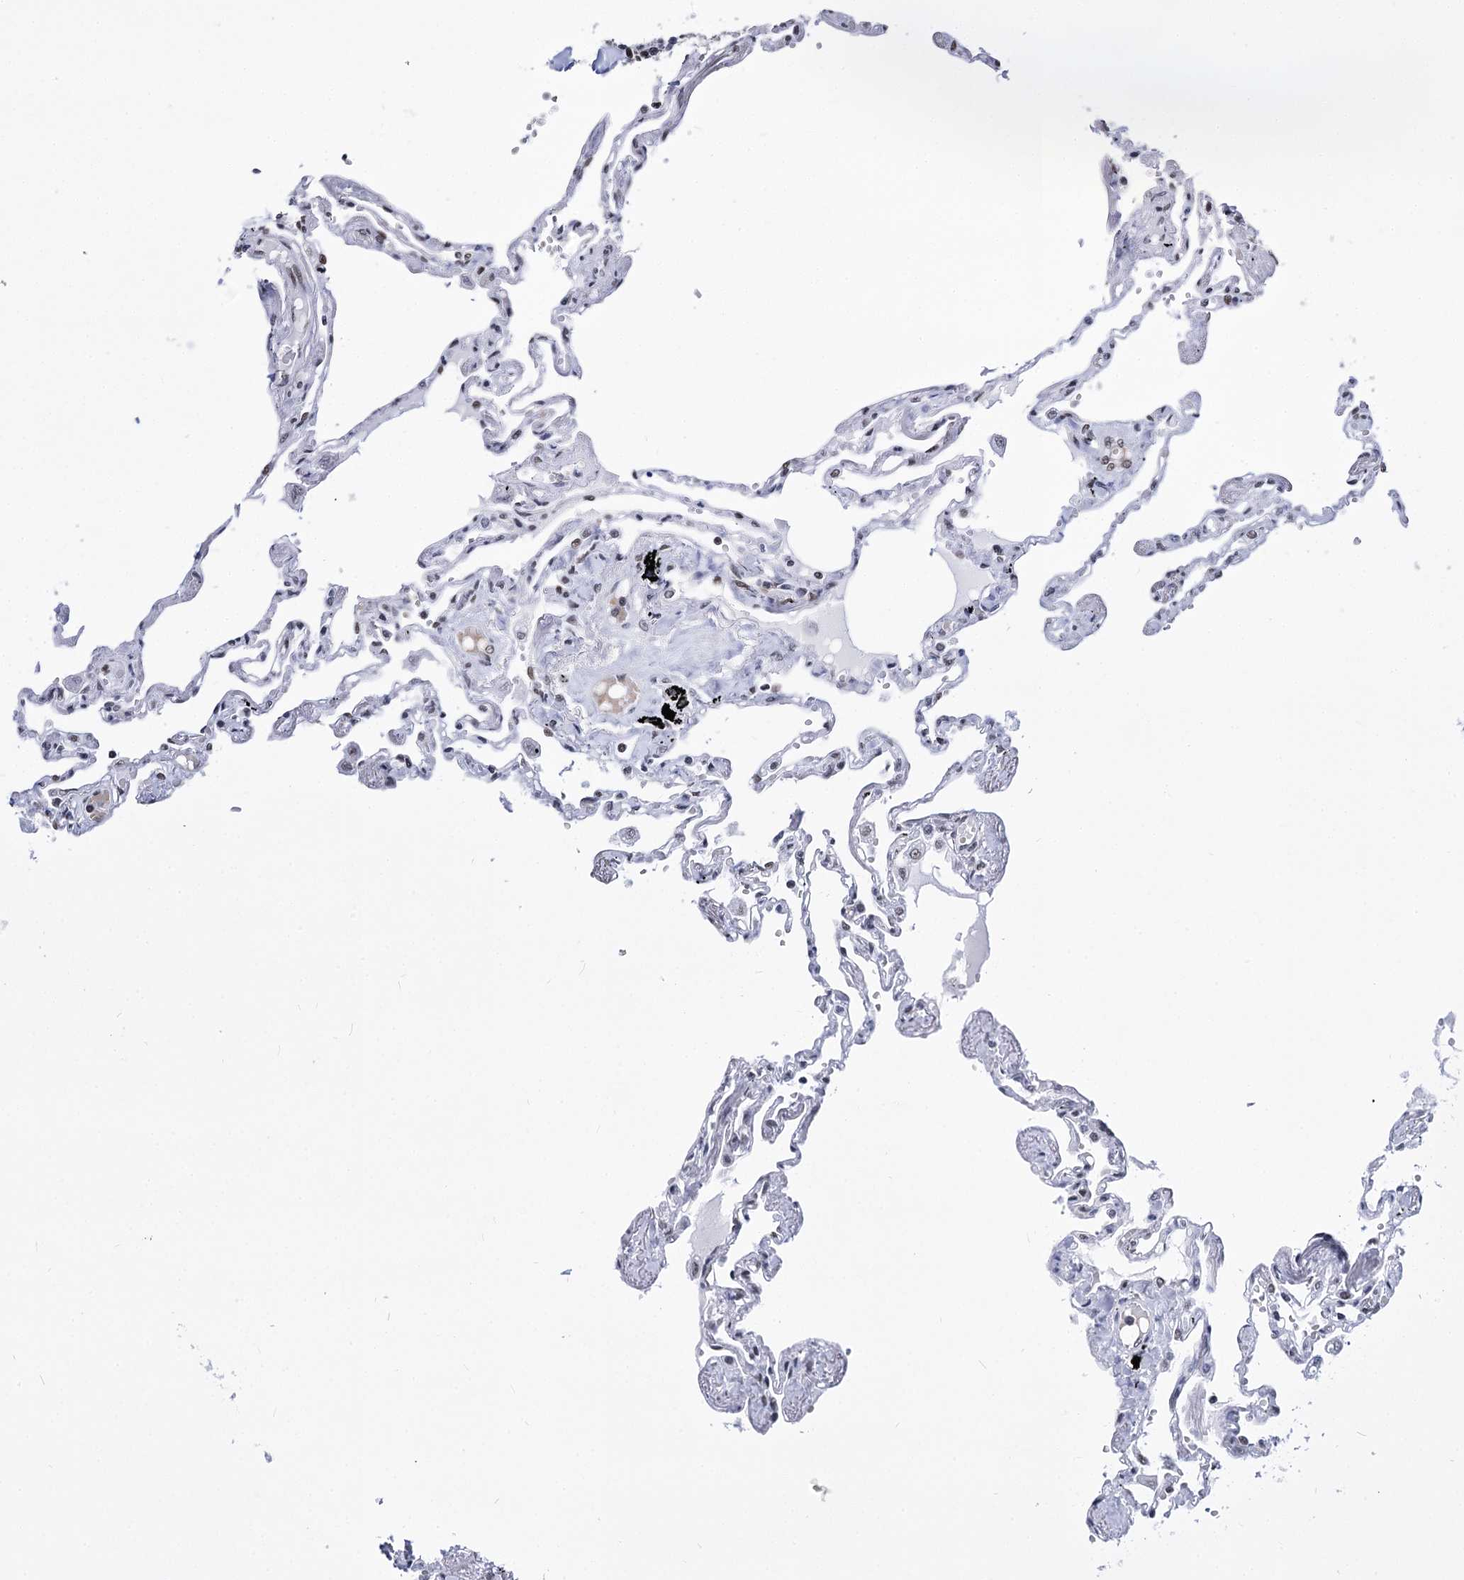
{"staining": {"intensity": "negative", "quantity": "none", "location": "none"}, "tissue": "lung", "cell_type": "Alveolar cells", "image_type": "normal", "snomed": [{"axis": "morphology", "description": "Normal tissue, NOS"}, {"axis": "topography", "description": "Lung"}], "caption": "The histopathology image shows no staining of alveolar cells in unremarkable lung. (IHC, brightfield microscopy, high magnification).", "gene": "POU4F3", "patient": {"sex": "female", "age": 67}}